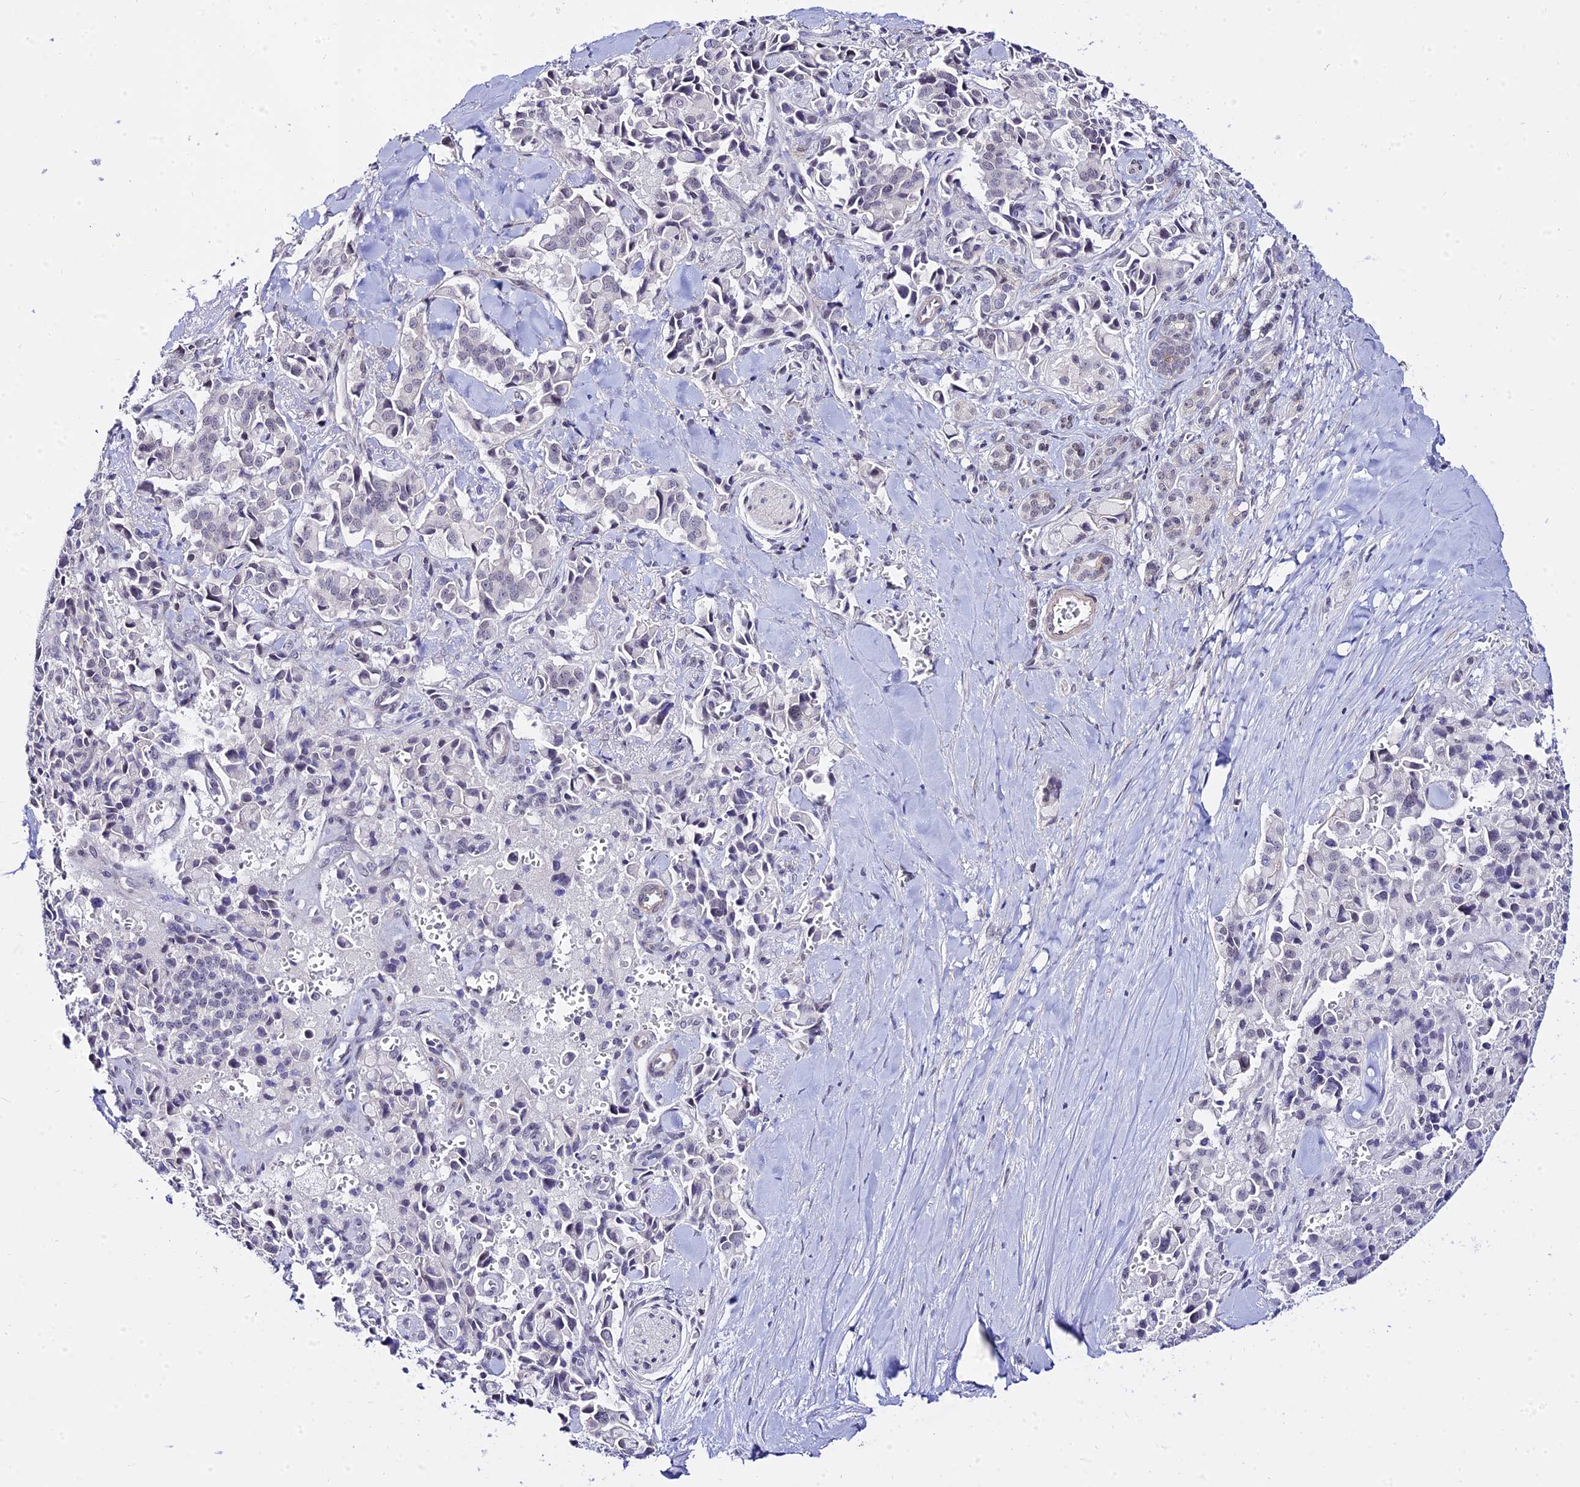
{"staining": {"intensity": "negative", "quantity": "none", "location": "none"}, "tissue": "pancreatic cancer", "cell_type": "Tumor cells", "image_type": "cancer", "snomed": [{"axis": "morphology", "description": "Adenocarcinoma, NOS"}, {"axis": "topography", "description": "Pancreas"}], "caption": "The histopathology image reveals no staining of tumor cells in pancreatic adenocarcinoma.", "gene": "ZNF628", "patient": {"sex": "male", "age": 65}}